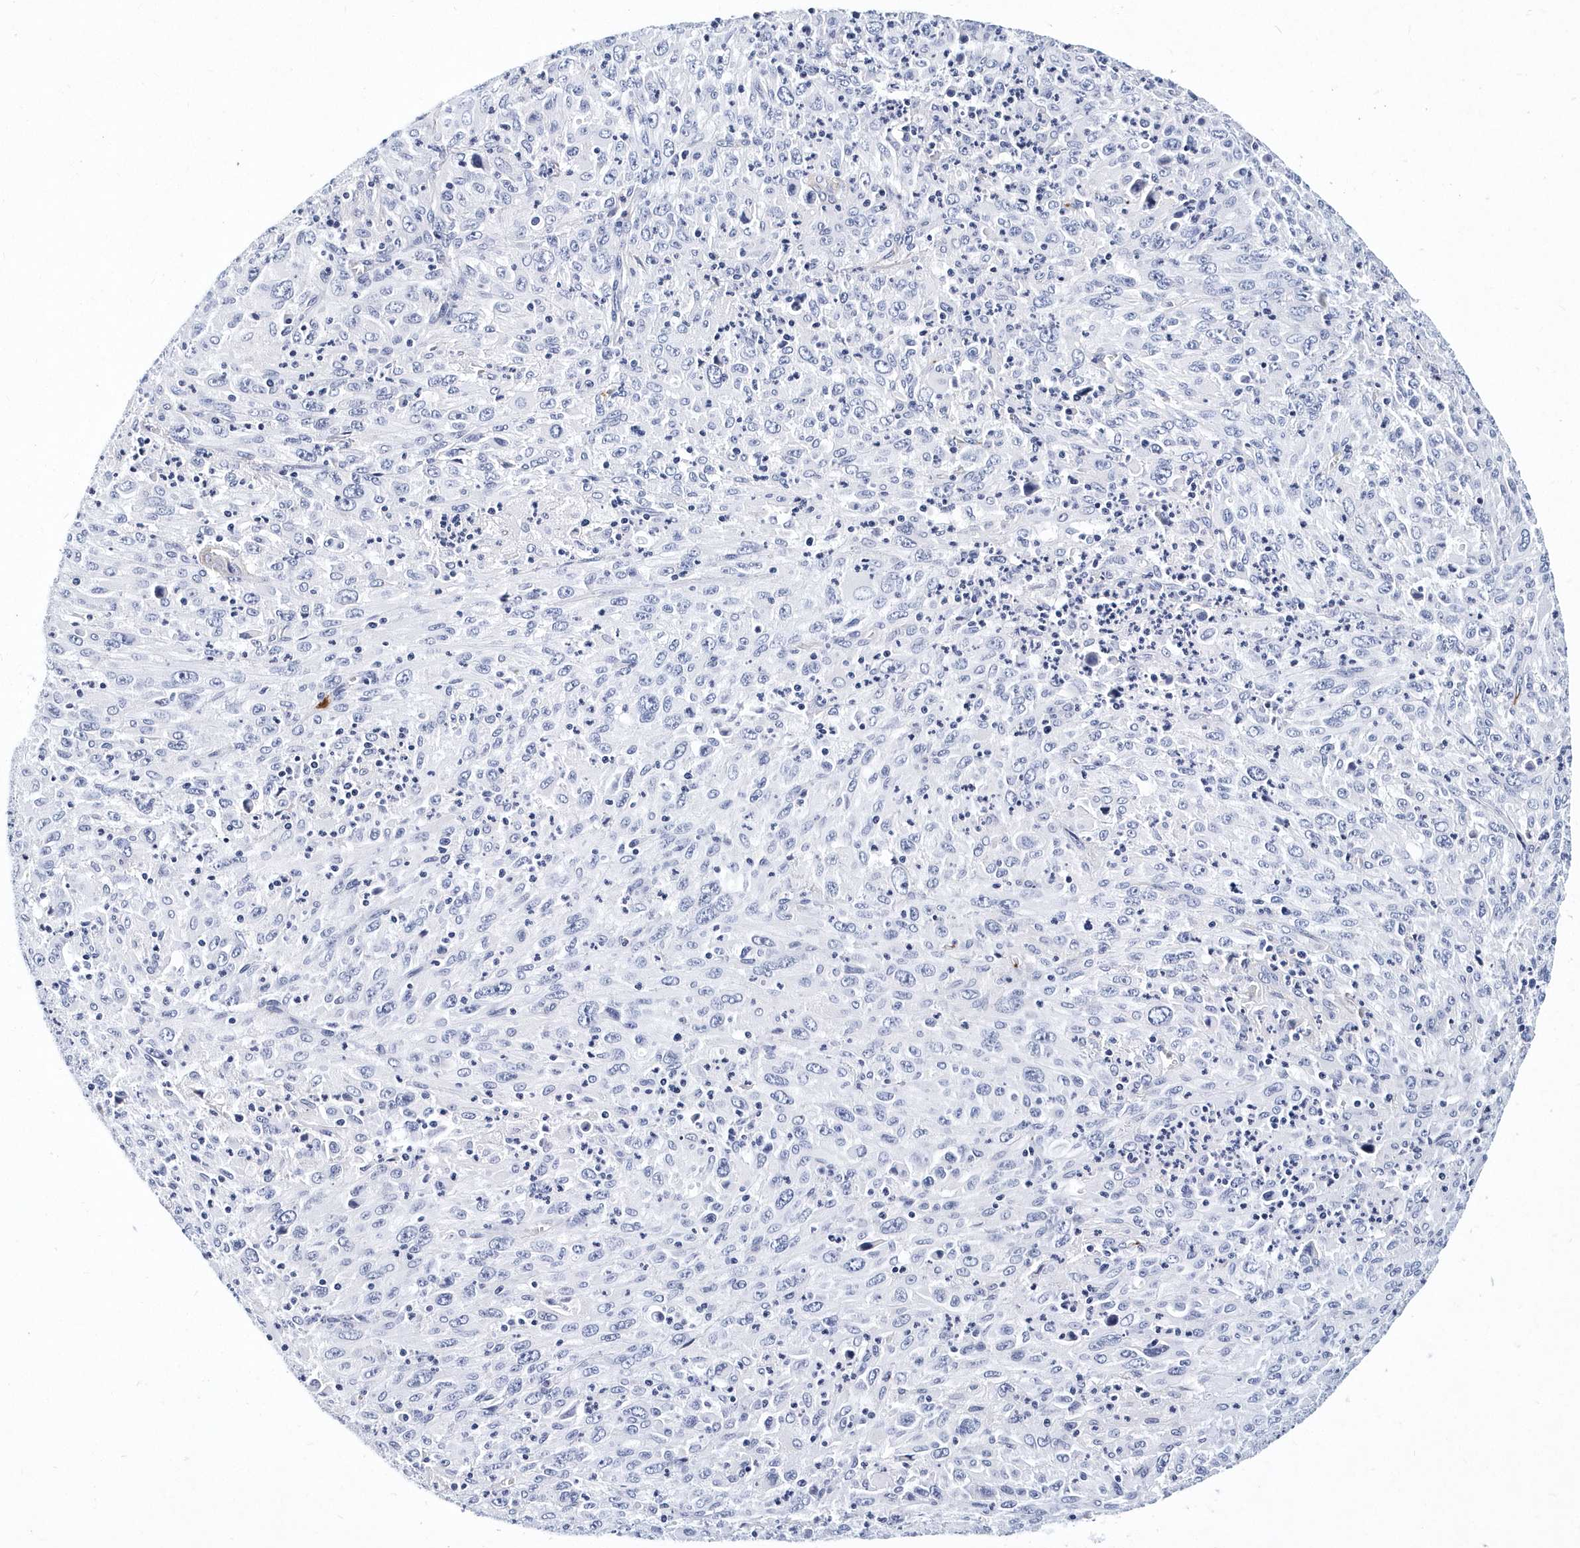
{"staining": {"intensity": "negative", "quantity": "none", "location": "none"}, "tissue": "melanoma", "cell_type": "Tumor cells", "image_type": "cancer", "snomed": [{"axis": "morphology", "description": "Malignant melanoma, Metastatic site"}, {"axis": "topography", "description": "Skin"}], "caption": "This photomicrograph is of melanoma stained with immunohistochemistry to label a protein in brown with the nuclei are counter-stained blue. There is no expression in tumor cells.", "gene": "ITGA2B", "patient": {"sex": "female", "age": 56}}